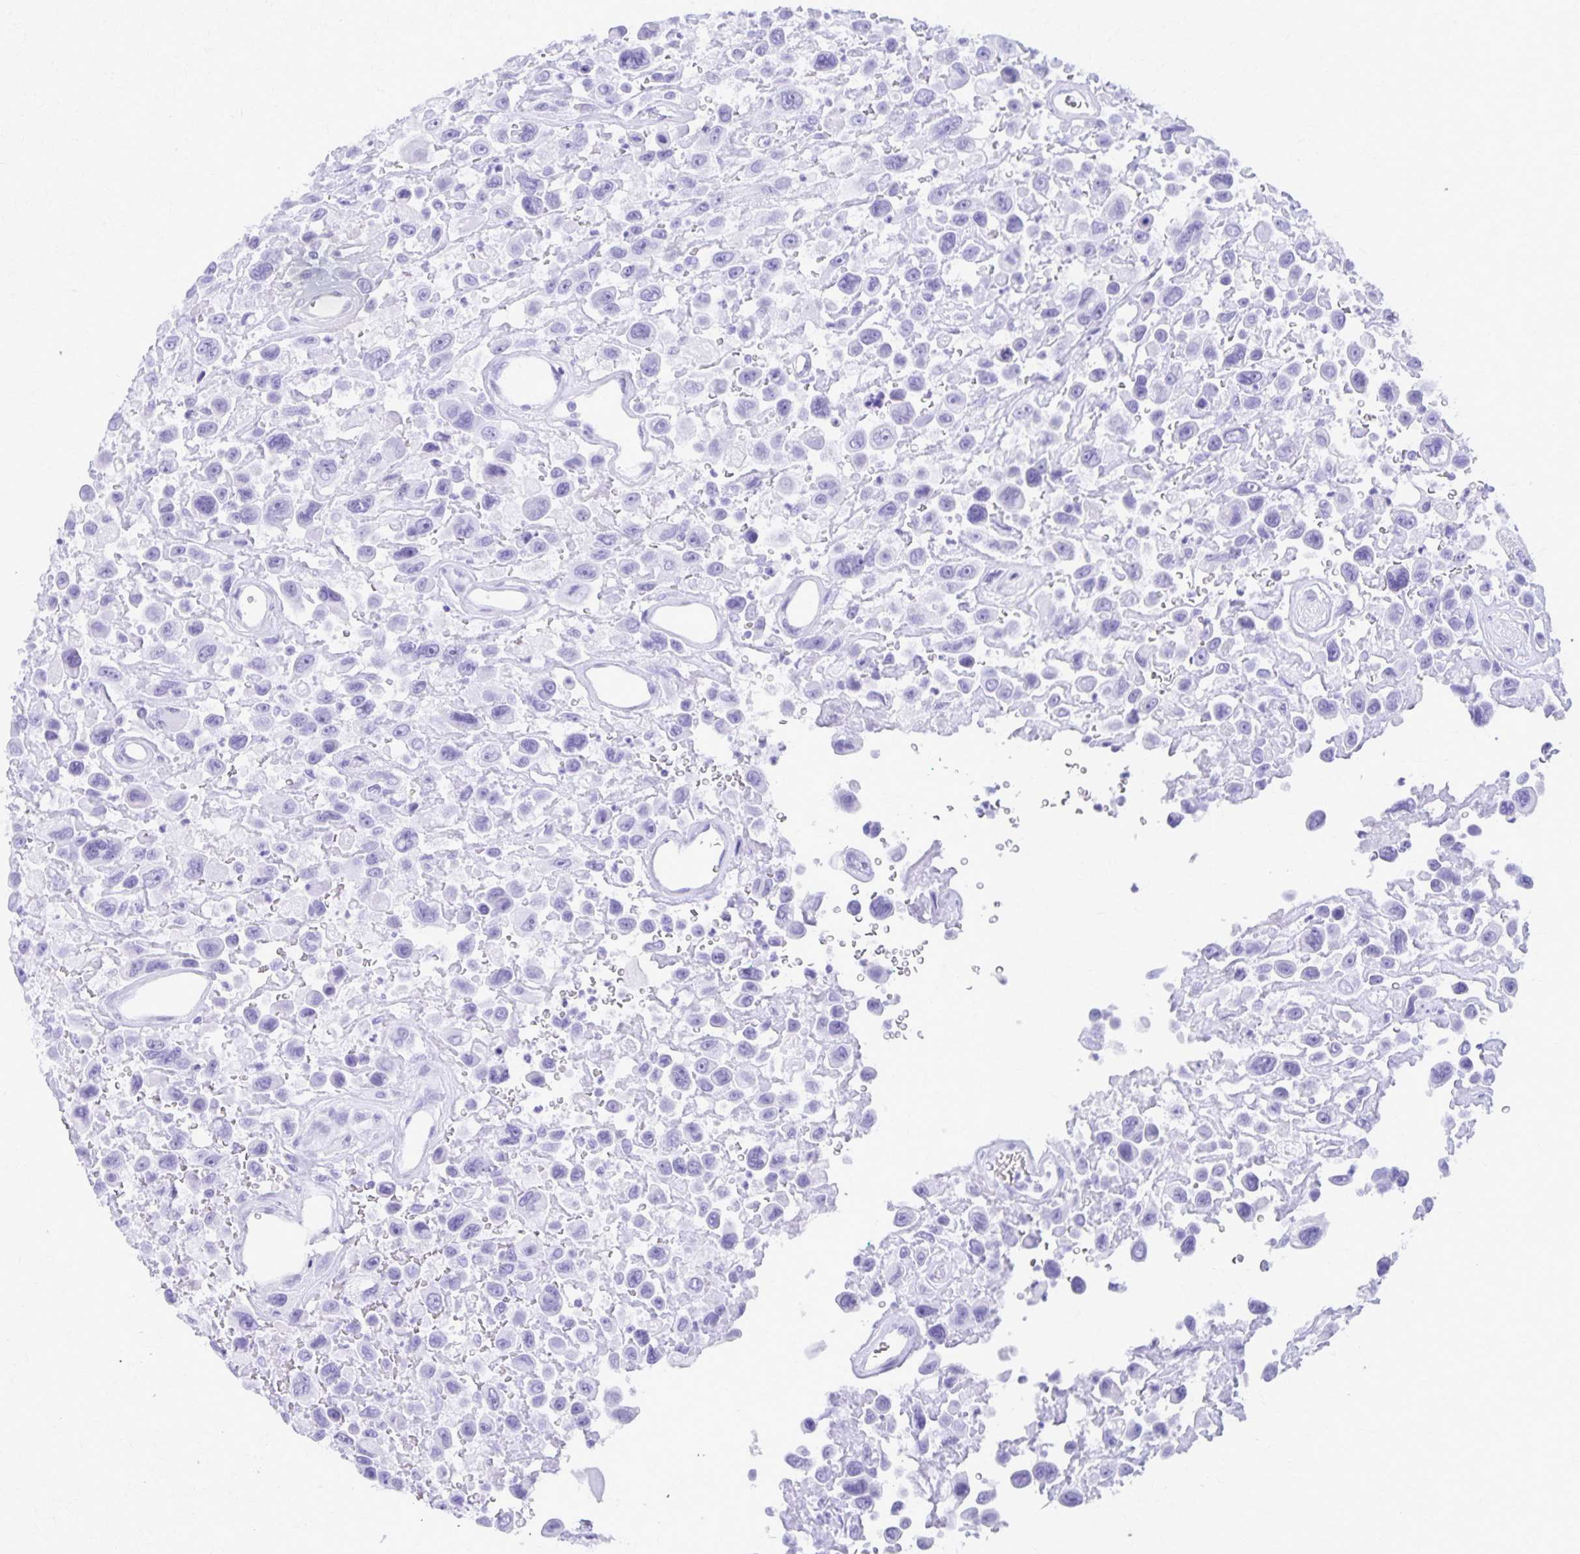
{"staining": {"intensity": "negative", "quantity": "none", "location": "none"}, "tissue": "urothelial cancer", "cell_type": "Tumor cells", "image_type": "cancer", "snomed": [{"axis": "morphology", "description": "Urothelial carcinoma, High grade"}, {"axis": "topography", "description": "Urinary bladder"}], "caption": "A high-resolution micrograph shows immunohistochemistry (IHC) staining of urothelial cancer, which displays no significant positivity in tumor cells.", "gene": "DEFA5", "patient": {"sex": "male", "age": 53}}